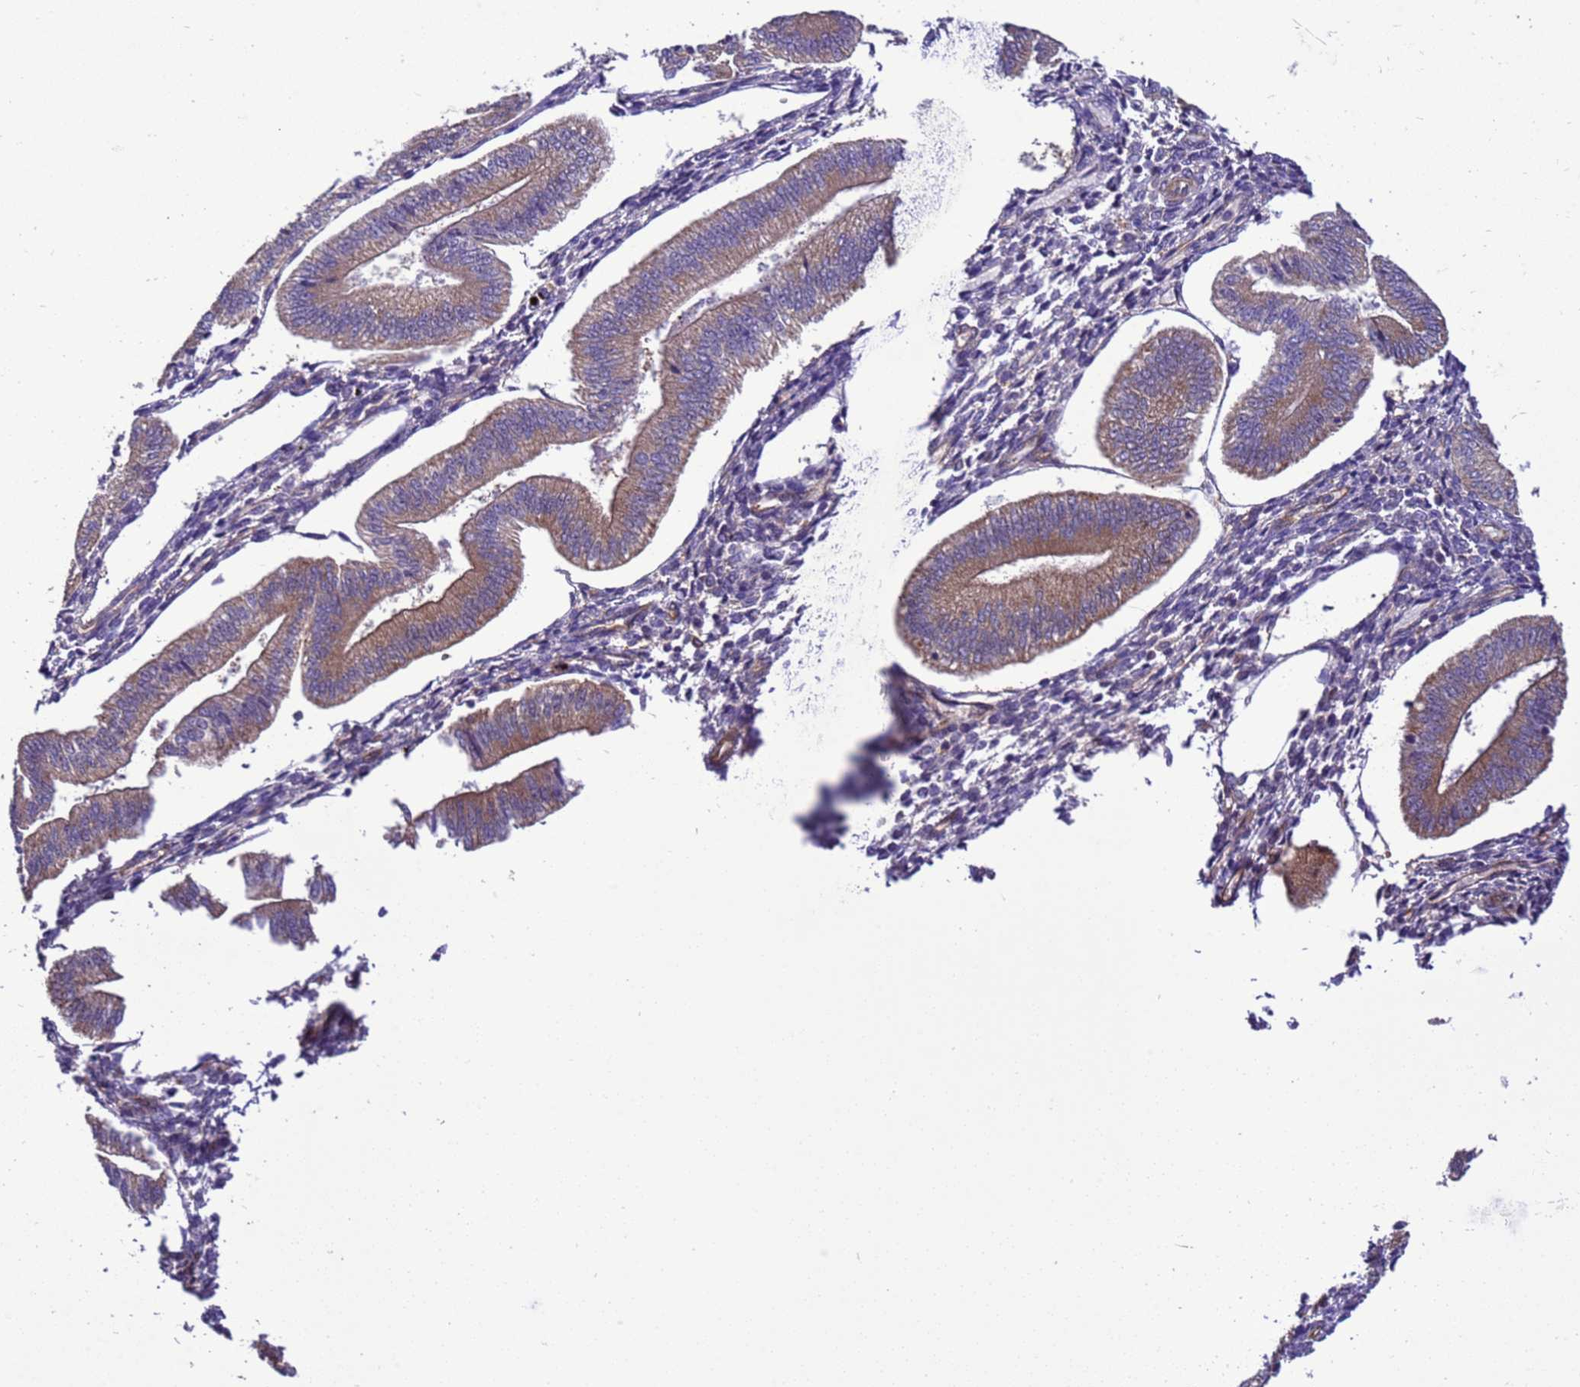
{"staining": {"intensity": "negative", "quantity": "none", "location": "none"}, "tissue": "endometrium", "cell_type": "Cells in endometrial stroma", "image_type": "normal", "snomed": [{"axis": "morphology", "description": "Normal tissue, NOS"}, {"axis": "topography", "description": "Endometrium"}], "caption": "Immunohistochemistry (IHC) of unremarkable endometrium shows no staining in cells in endometrial stroma.", "gene": "RABEP2", "patient": {"sex": "female", "age": 34}}